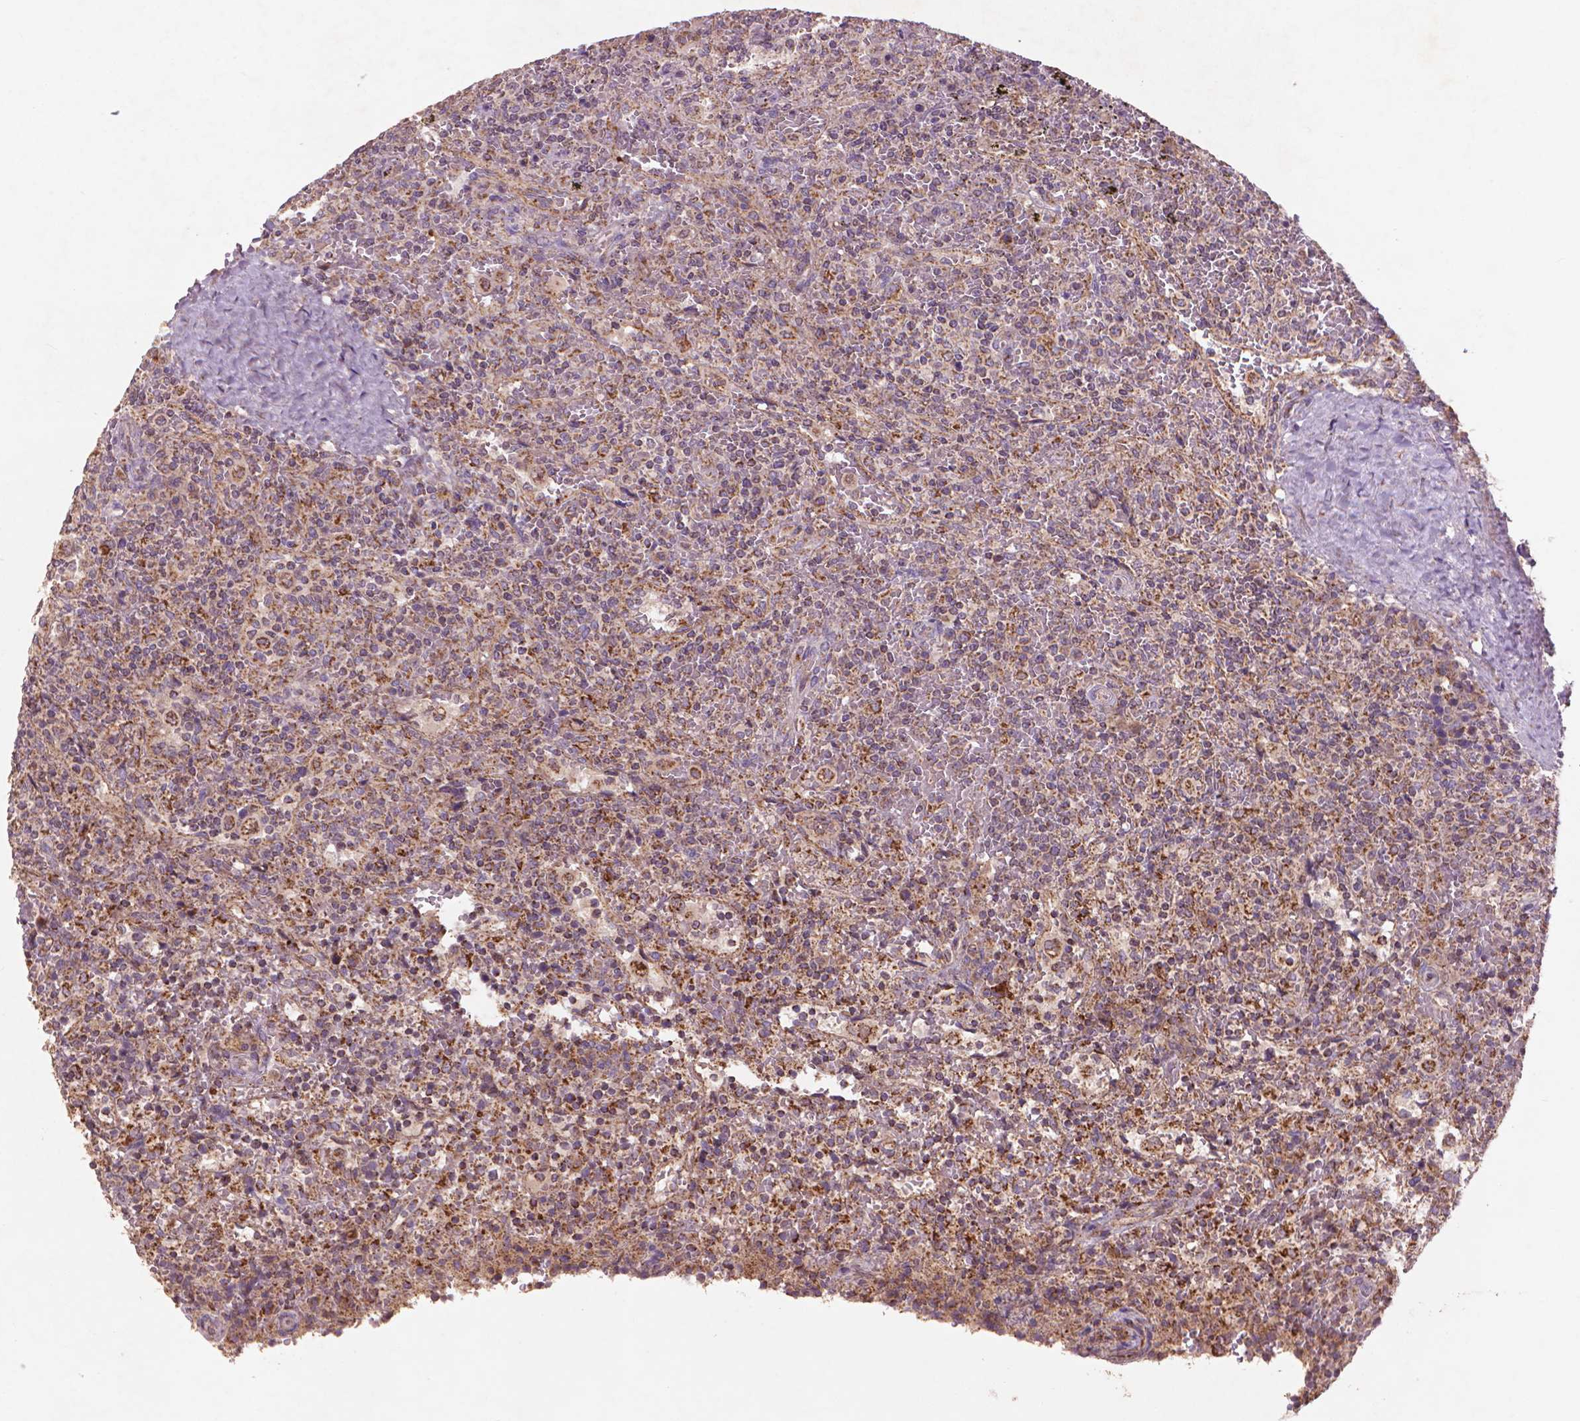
{"staining": {"intensity": "moderate", "quantity": "<25%", "location": "cytoplasmic/membranous"}, "tissue": "lymphoma", "cell_type": "Tumor cells", "image_type": "cancer", "snomed": [{"axis": "morphology", "description": "Malignant lymphoma, non-Hodgkin's type, Low grade"}, {"axis": "topography", "description": "Spleen"}], "caption": "There is low levels of moderate cytoplasmic/membranous staining in tumor cells of low-grade malignant lymphoma, non-Hodgkin's type, as demonstrated by immunohistochemical staining (brown color).", "gene": "NLRX1", "patient": {"sex": "male", "age": 62}}